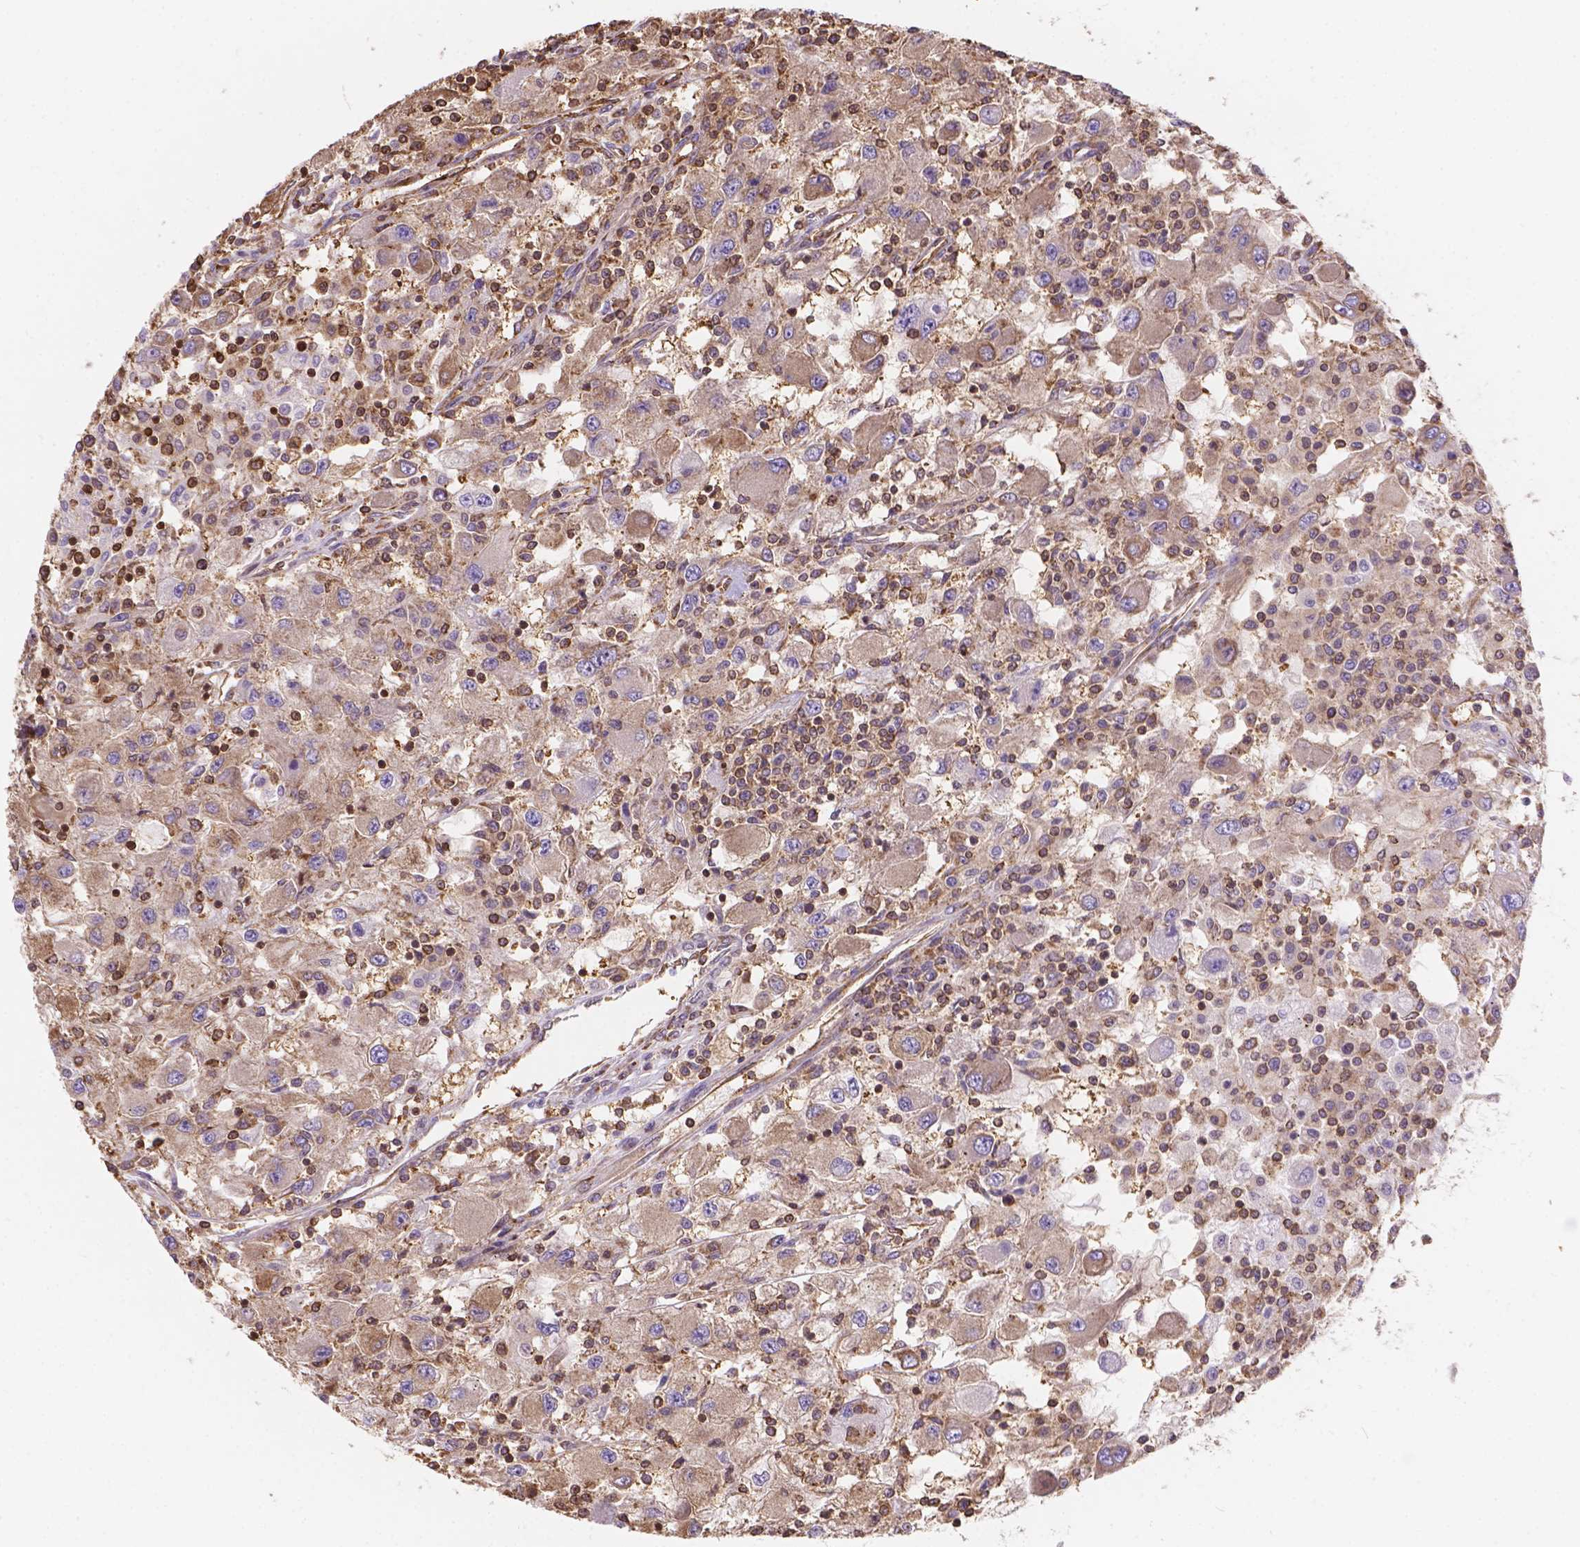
{"staining": {"intensity": "weak", "quantity": ">75%", "location": "cytoplasmic/membranous"}, "tissue": "renal cancer", "cell_type": "Tumor cells", "image_type": "cancer", "snomed": [{"axis": "morphology", "description": "Adenocarcinoma, NOS"}, {"axis": "topography", "description": "Kidney"}], "caption": "Adenocarcinoma (renal) was stained to show a protein in brown. There is low levels of weak cytoplasmic/membranous positivity in approximately >75% of tumor cells.", "gene": "DMWD", "patient": {"sex": "female", "age": 67}}